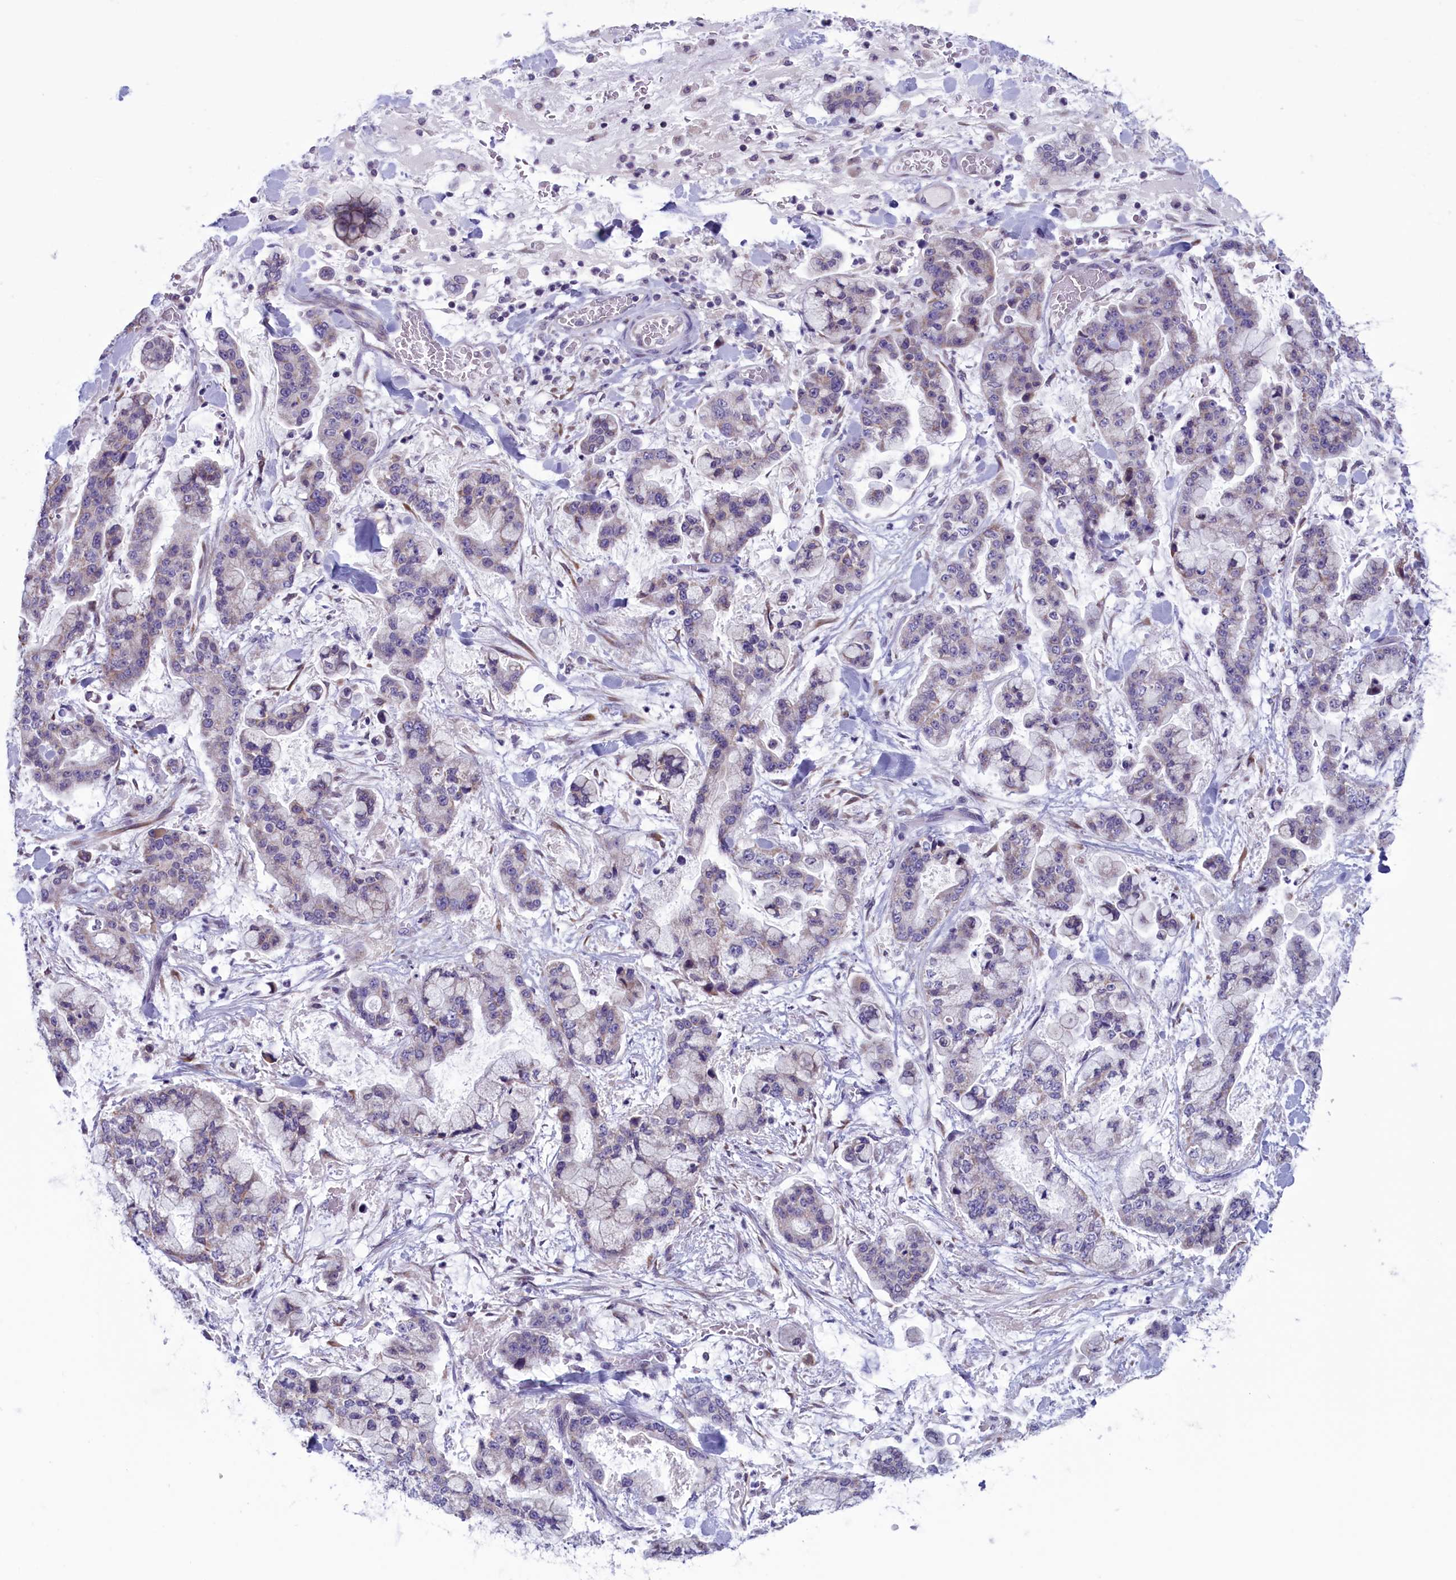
{"staining": {"intensity": "weak", "quantity": "<25%", "location": "cytoplasmic/membranous"}, "tissue": "stomach cancer", "cell_type": "Tumor cells", "image_type": "cancer", "snomed": [{"axis": "morphology", "description": "Normal tissue, NOS"}, {"axis": "morphology", "description": "Adenocarcinoma, NOS"}, {"axis": "topography", "description": "Stomach, upper"}, {"axis": "topography", "description": "Stomach"}], "caption": "Tumor cells show no significant expression in stomach cancer.", "gene": "PARS2", "patient": {"sex": "male", "age": 76}}